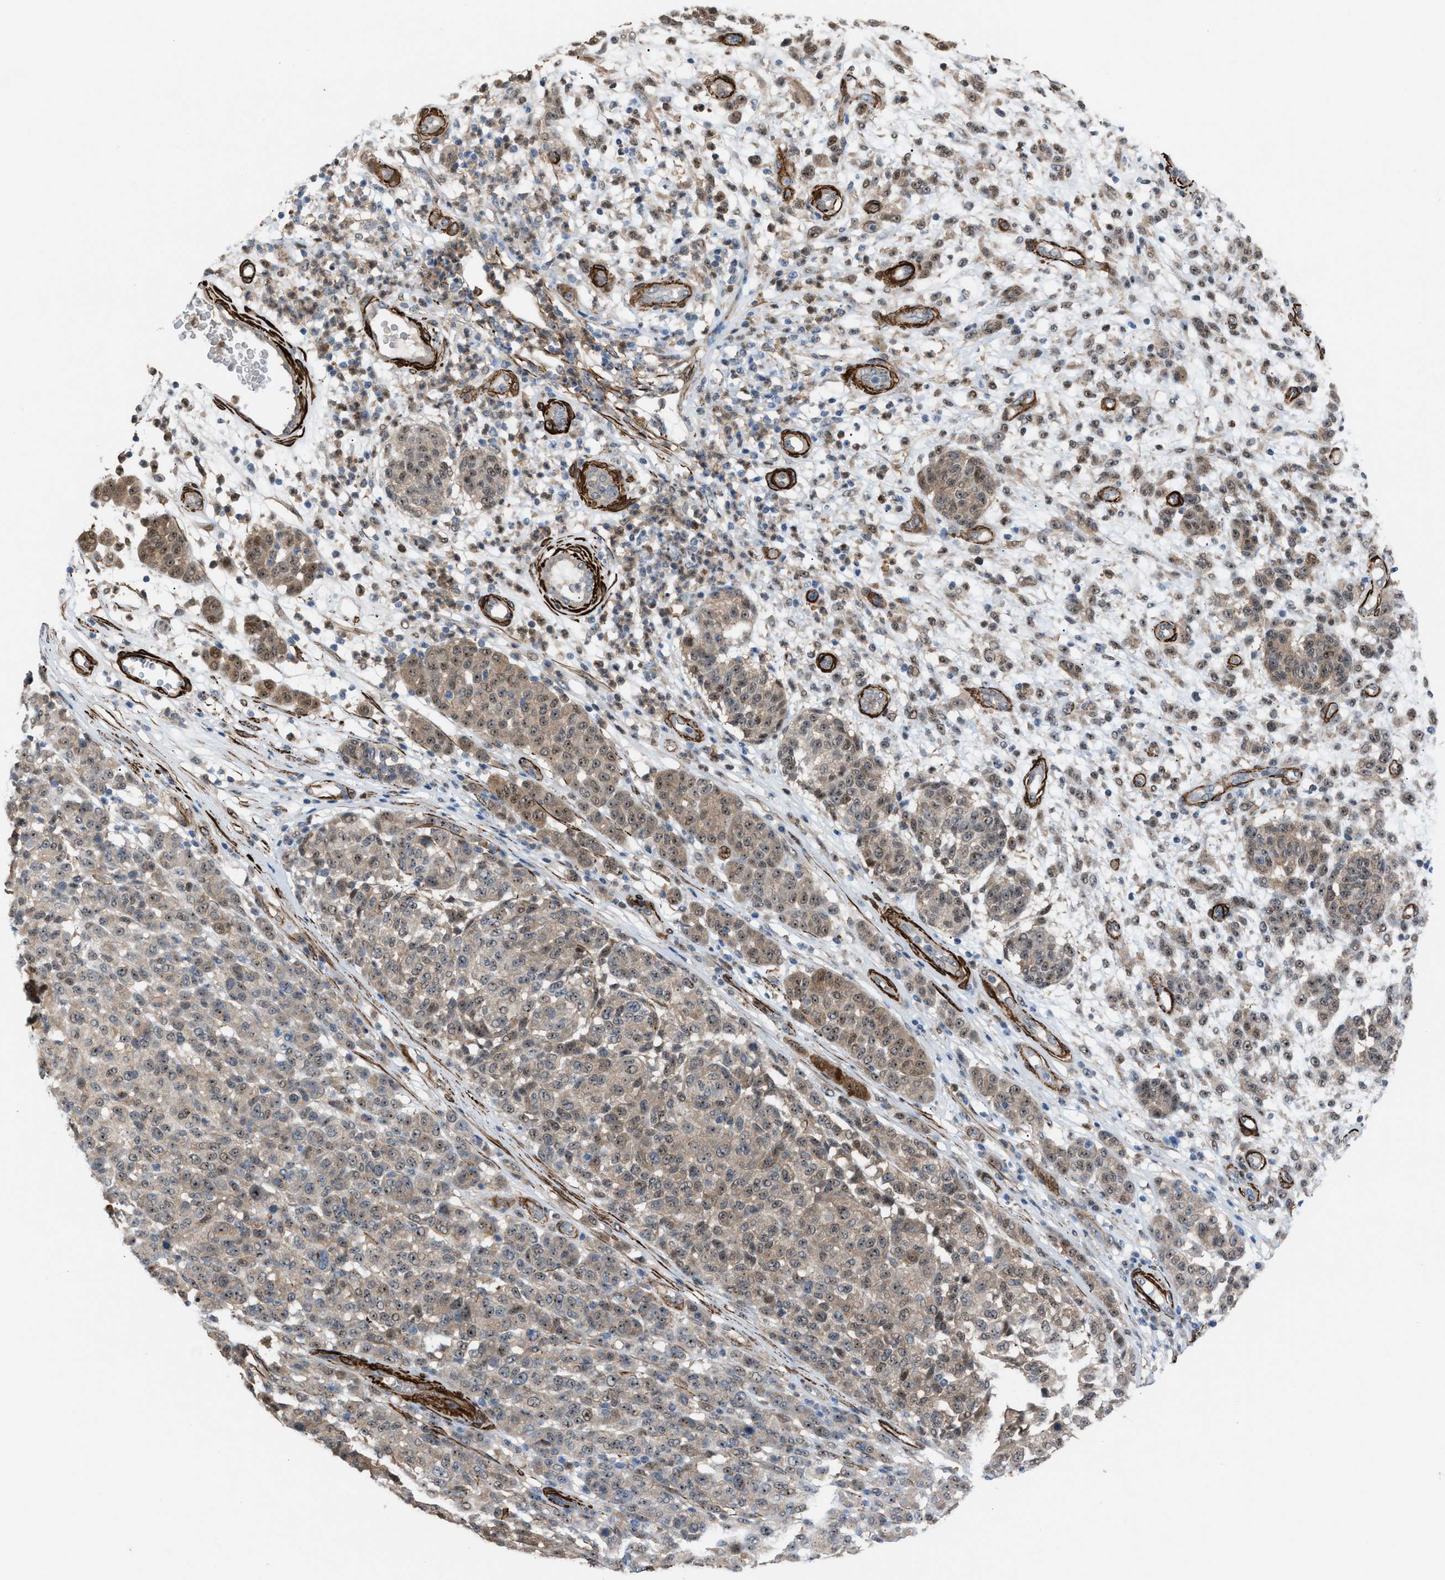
{"staining": {"intensity": "moderate", "quantity": ">75%", "location": "nuclear"}, "tissue": "melanoma", "cell_type": "Tumor cells", "image_type": "cancer", "snomed": [{"axis": "morphology", "description": "Malignant melanoma, NOS"}, {"axis": "topography", "description": "Skin"}], "caption": "Tumor cells display medium levels of moderate nuclear staining in approximately >75% of cells in human melanoma. (IHC, brightfield microscopy, high magnification).", "gene": "NQO2", "patient": {"sex": "male", "age": 59}}